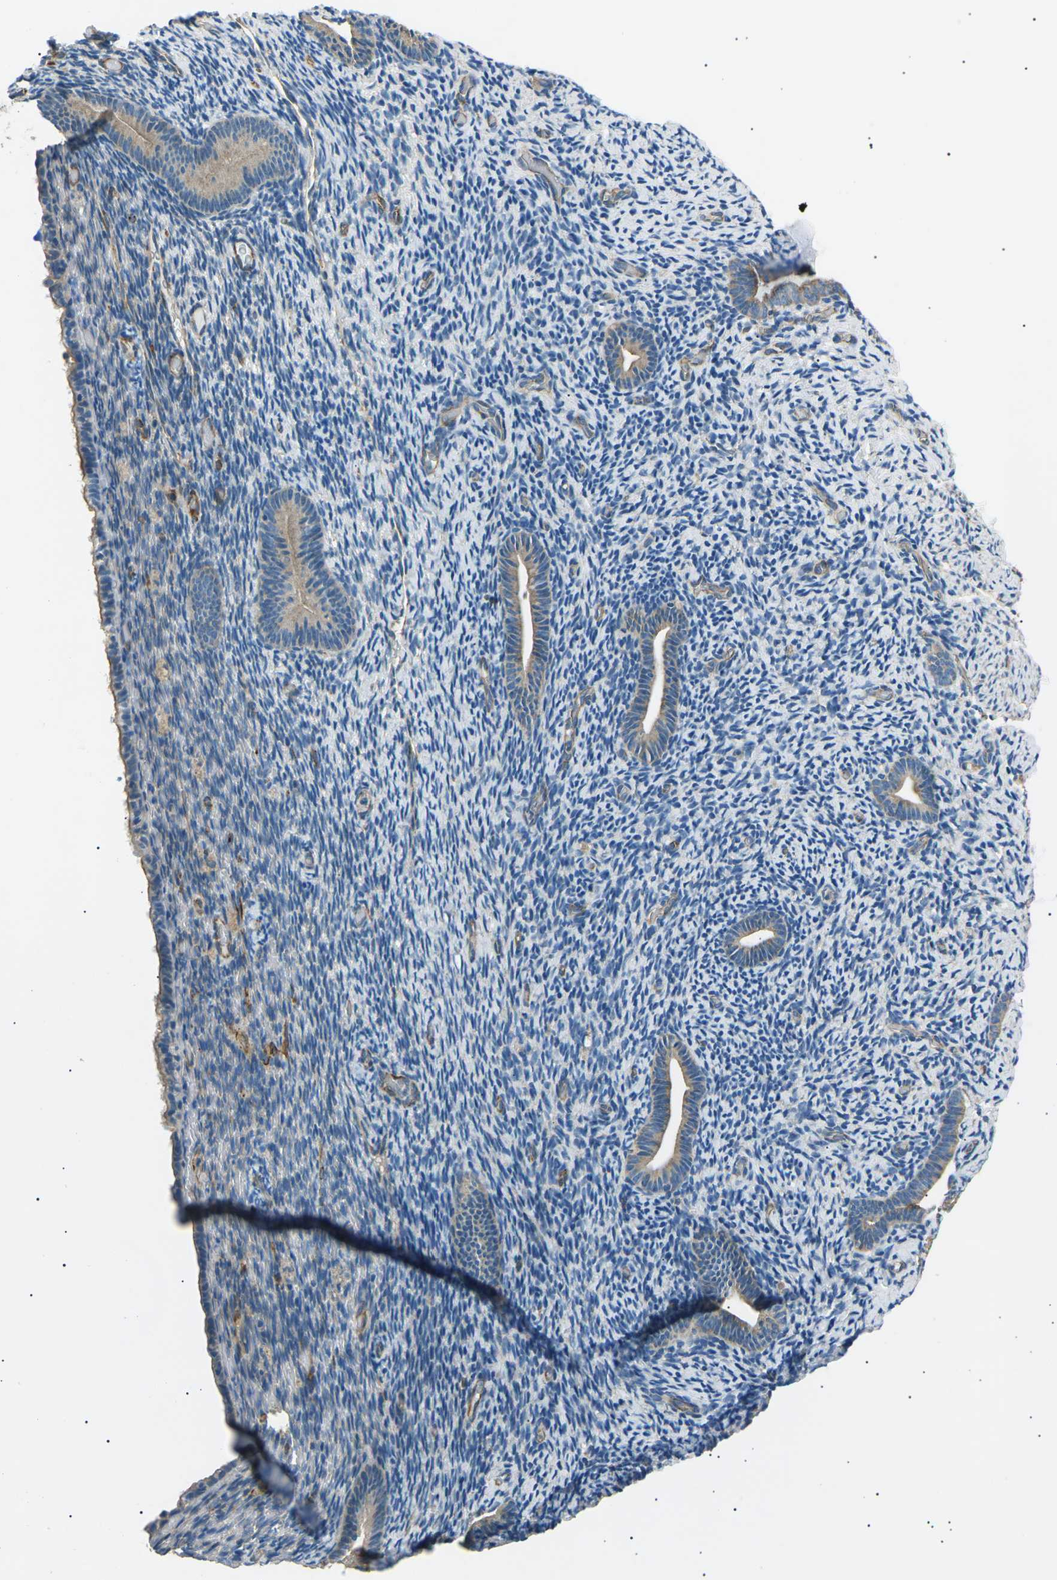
{"staining": {"intensity": "negative", "quantity": "none", "location": "none"}, "tissue": "endometrium", "cell_type": "Cells in endometrial stroma", "image_type": "normal", "snomed": [{"axis": "morphology", "description": "Normal tissue, NOS"}, {"axis": "topography", "description": "Endometrium"}], "caption": "An immunohistochemistry image of normal endometrium is shown. There is no staining in cells in endometrial stroma of endometrium. (DAB (3,3'-diaminobenzidine) immunohistochemistry, high magnification).", "gene": "SLK", "patient": {"sex": "female", "age": 51}}